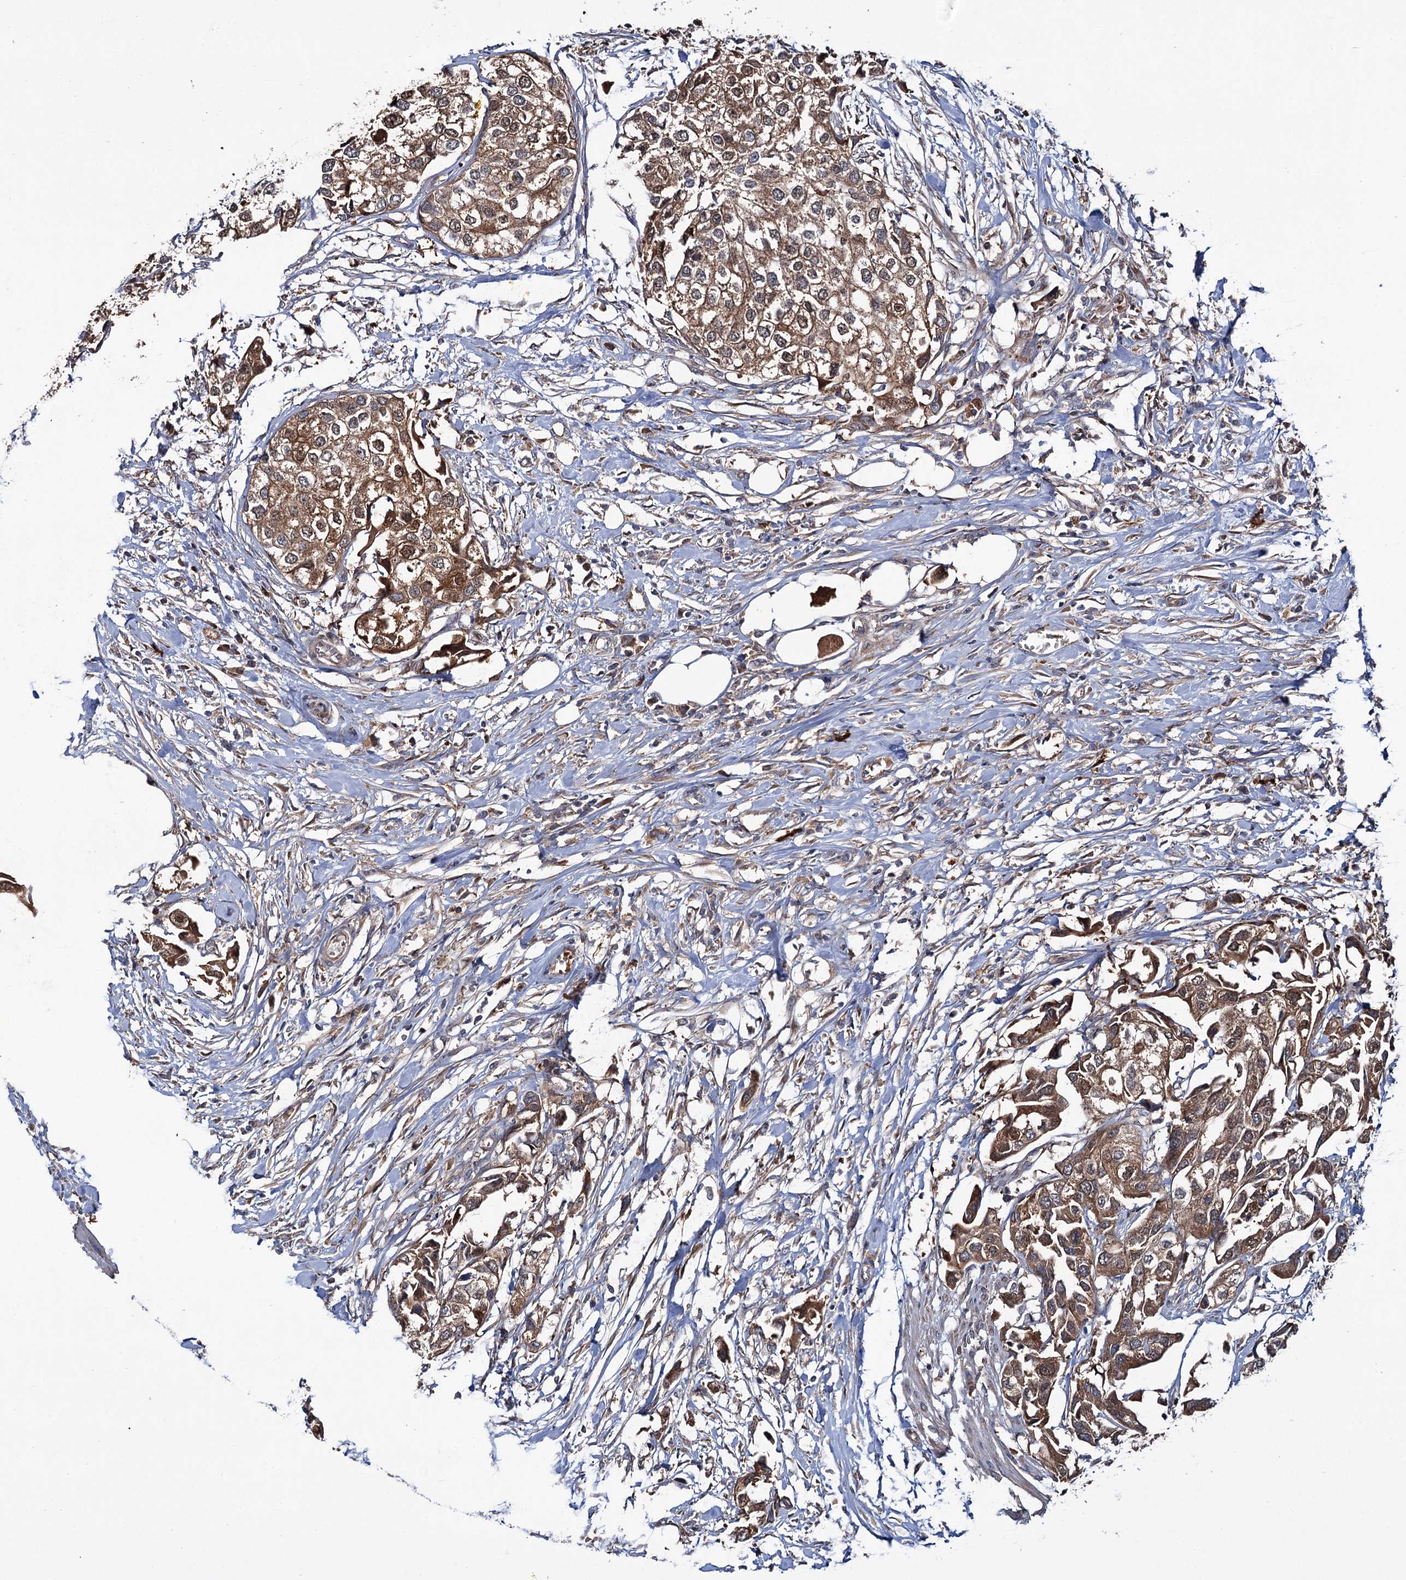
{"staining": {"intensity": "moderate", "quantity": ">75%", "location": "cytoplasmic/membranous"}, "tissue": "urothelial cancer", "cell_type": "Tumor cells", "image_type": "cancer", "snomed": [{"axis": "morphology", "description": "Urothelial carcinoma, High grade"}, {"axis": "topography", "description": "Urinary bladder"}], "caption": "Protein staining of urothelial cancer tissue shows moderate cytoplasmic/membranous staining in about >75% of tumor cells.", "gene": "PTPN3", "patient": {"sex": "male", "age": 64}}